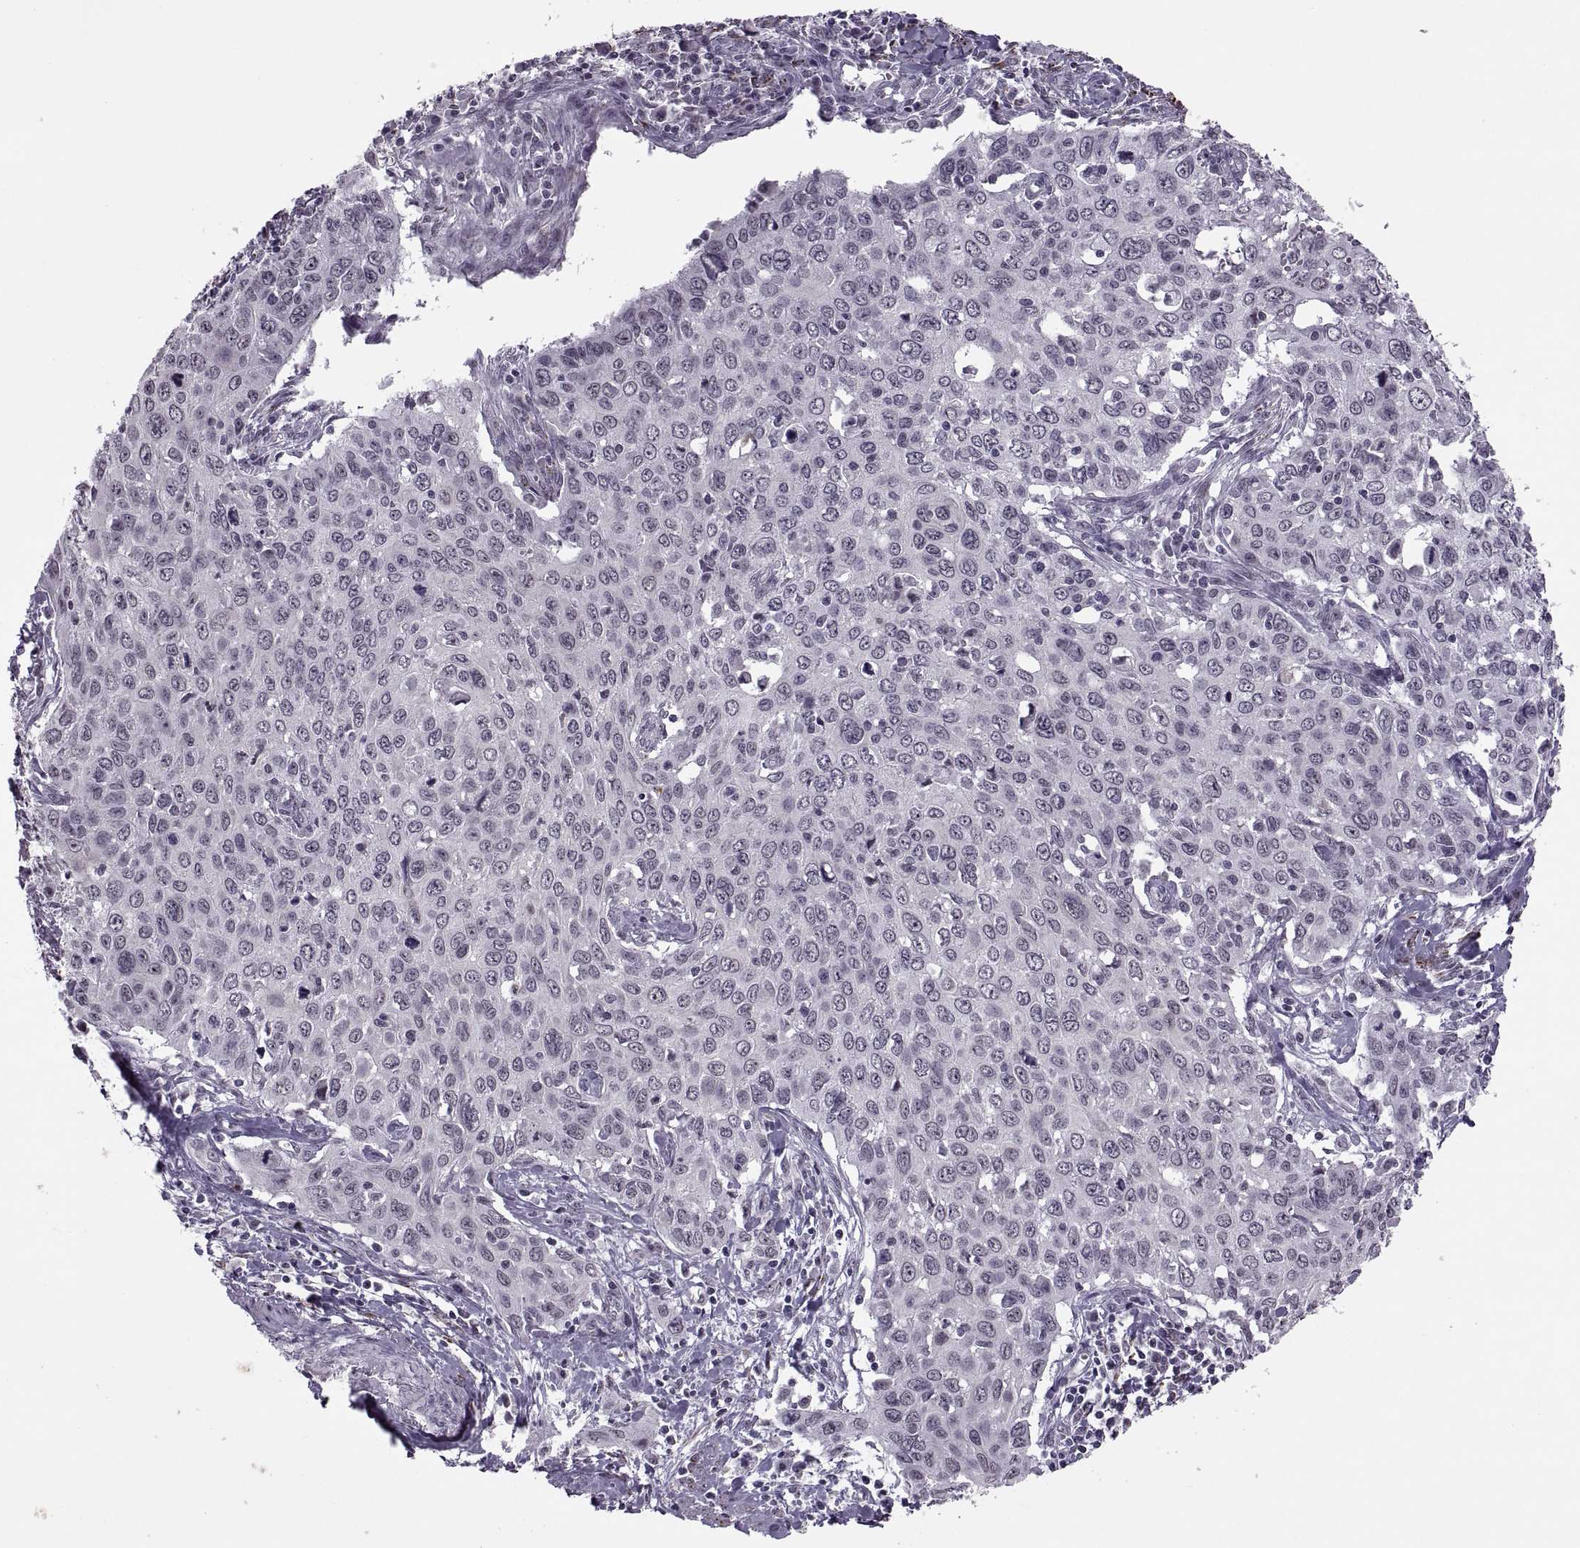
{"staining": {"intensity": "negative", "quantity": "none", "location": "none"}, "tissue": "cervical cancer", "cell_type": "Tumor cells", "image_type": "cancer", "snomed": [{"axis": "morphology", "description": "Squamous cell carcinoma, NOS"}, {"axis": "topography", "description": "Cervix"}], "caption": "A histopathology image of human cervical cancer (squamous cell carcinoma) is negative for staining in tumor cells.", "gene": "OTP", "patient": {"sex": "female", "age": 38}}